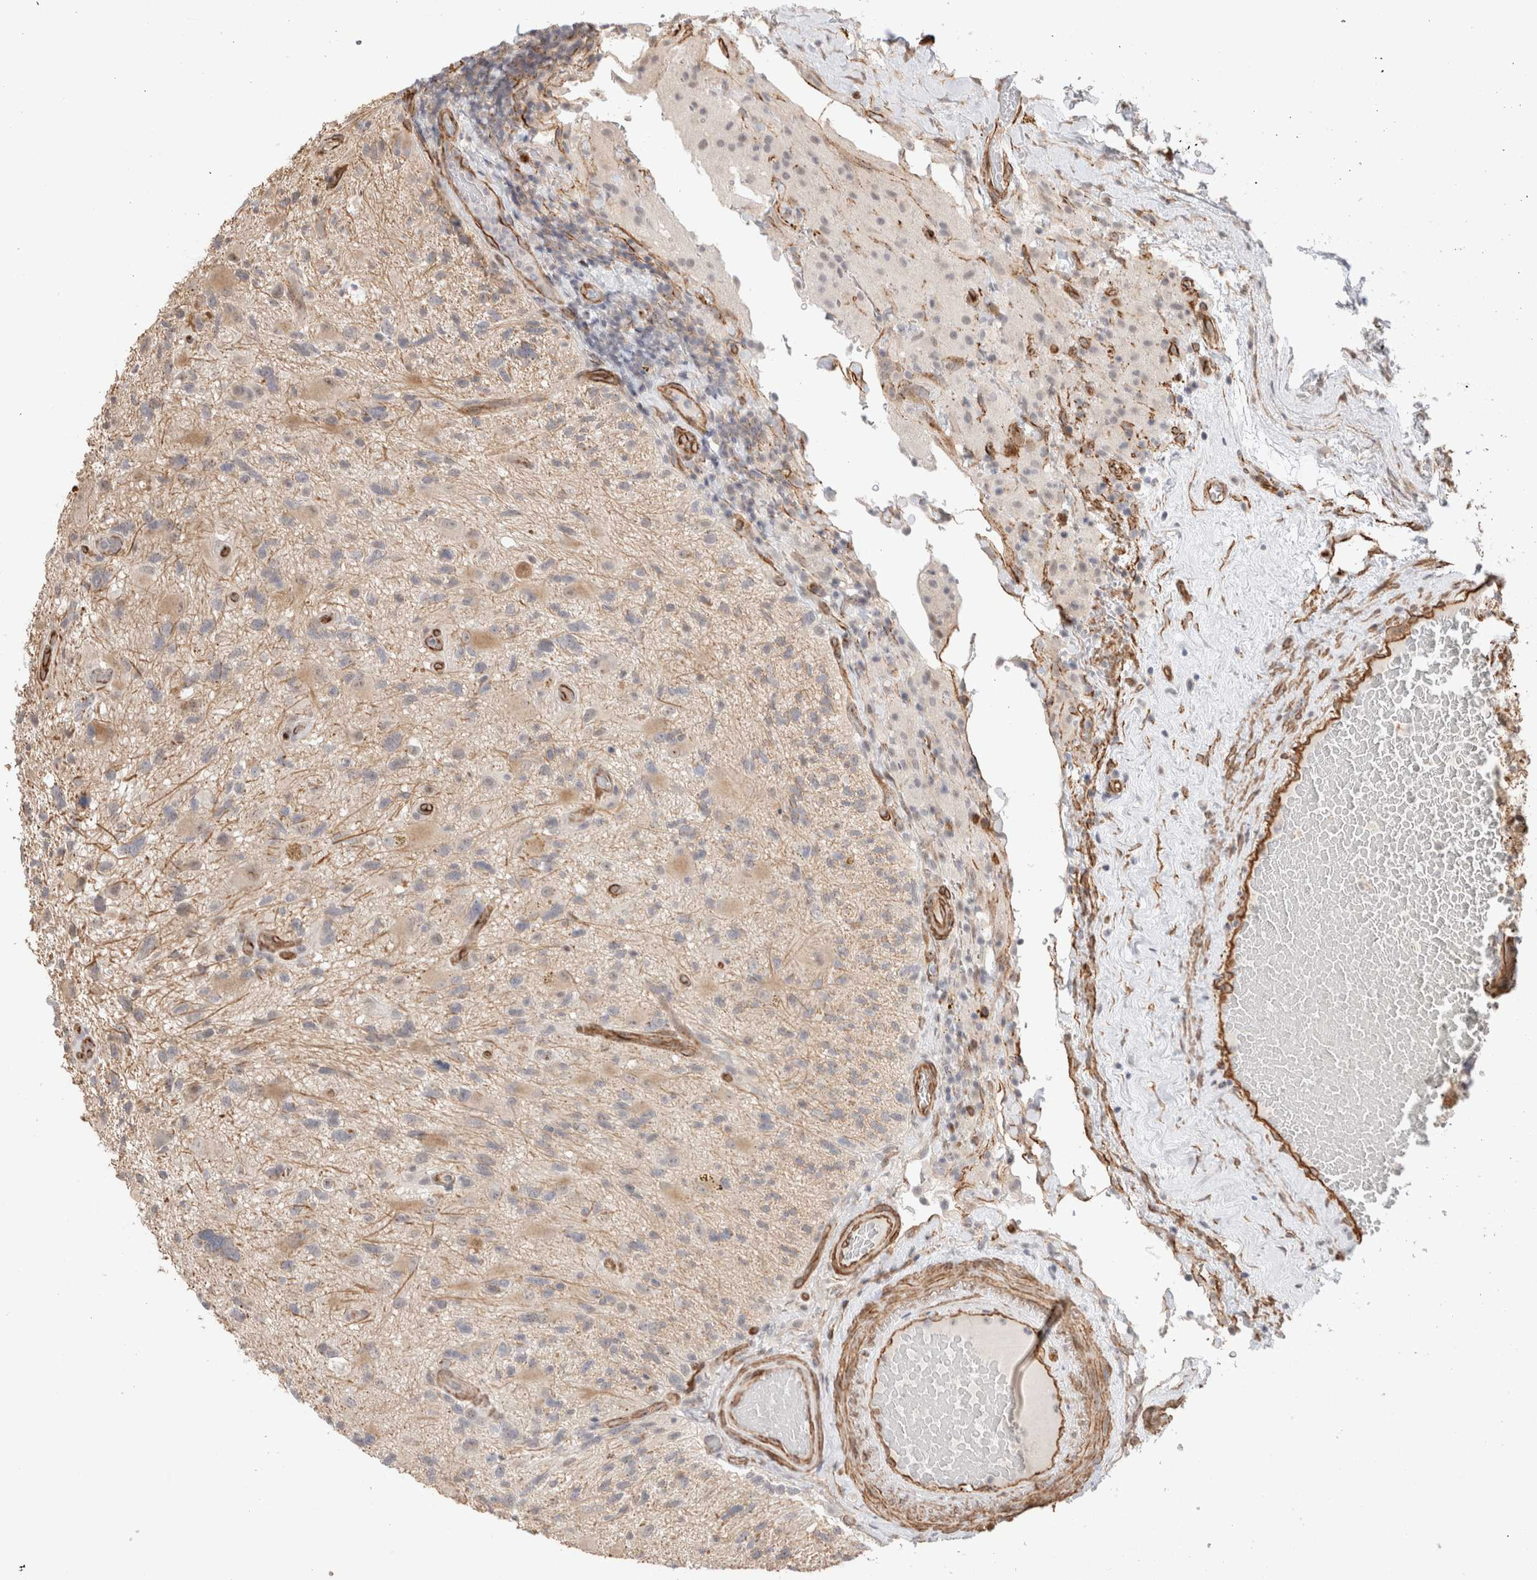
{"staining": {"intensity": "weak", "quantity": "<25%", "location": "cytoplasmic/membranous"}, "tissue": "glioma", "cell_type": "Tumor cells", "image_type": "cancer", "snomed": [{"axis": "morphology", "description": "Glioma, malignant, High grade"}, {"axis": "topography", "description": "Brain"}], "caption": "IHC histopathology image of high-grade glioma (malignant) stained for a protein (brown), which displays no staining in tumor cells.", "gene": "CAAP1", "patient": {"sex": "male", "age": 33}}